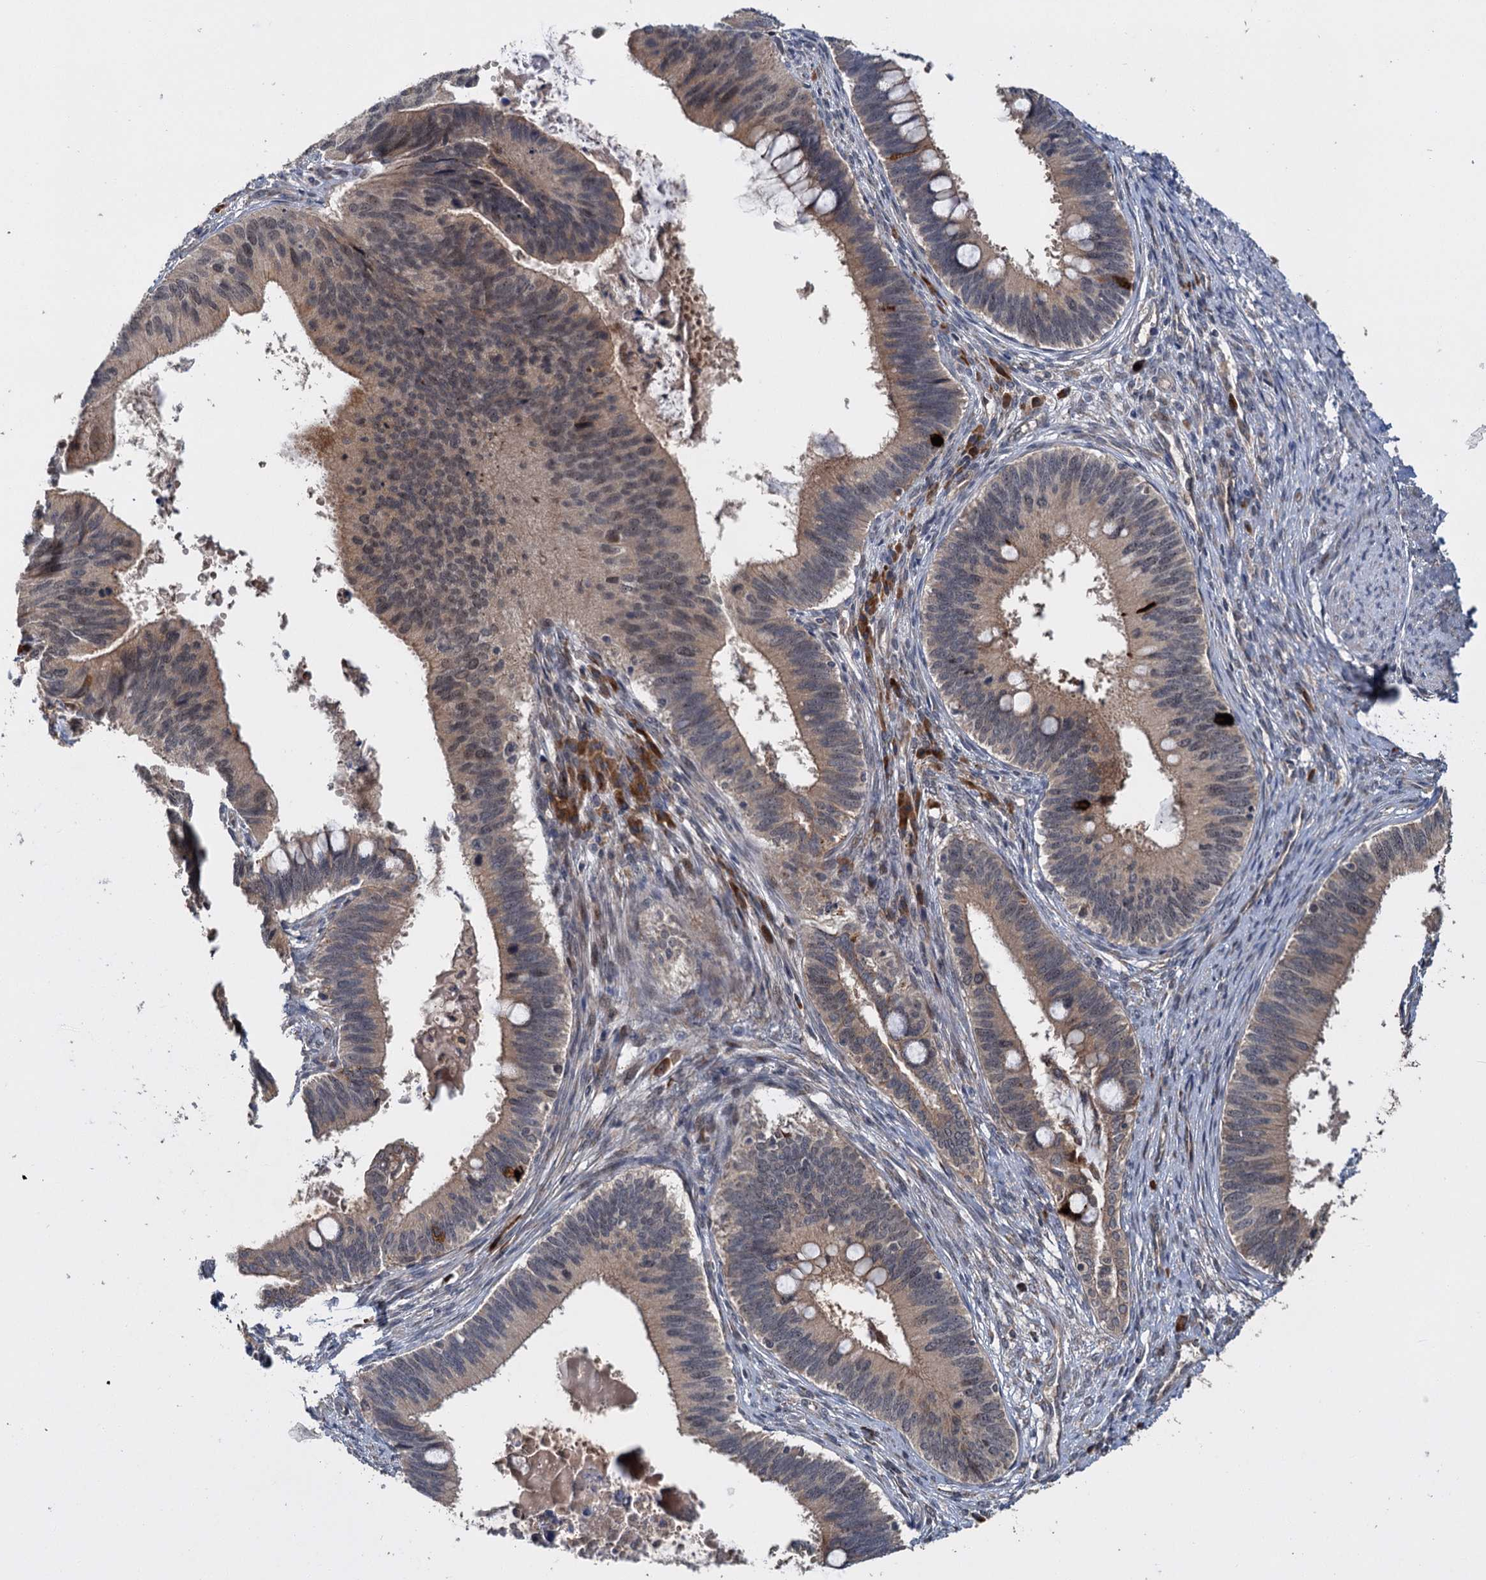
{"staining": {"intensity": "weak", "quantity": "25%-75%", "location": "cytoplasmic/membranous"}, "tissue": "cervical cancer", "cell_type": "Tumor cells", "image_type": "cancer", "snomed": [{"axis": "morphology", "description": "Adenocarcinoma, NOS"}, {"axis": "topography", "description": "Cervix"}], "caption": "Brown immunohistochemical staining in cervical adenocarcinoma shows weak cytoplasmic/membranous expression in about 25%-75% of tumor cells.", "gene": "KANSL2", "patient": {"sex": "female", "age": 42}}